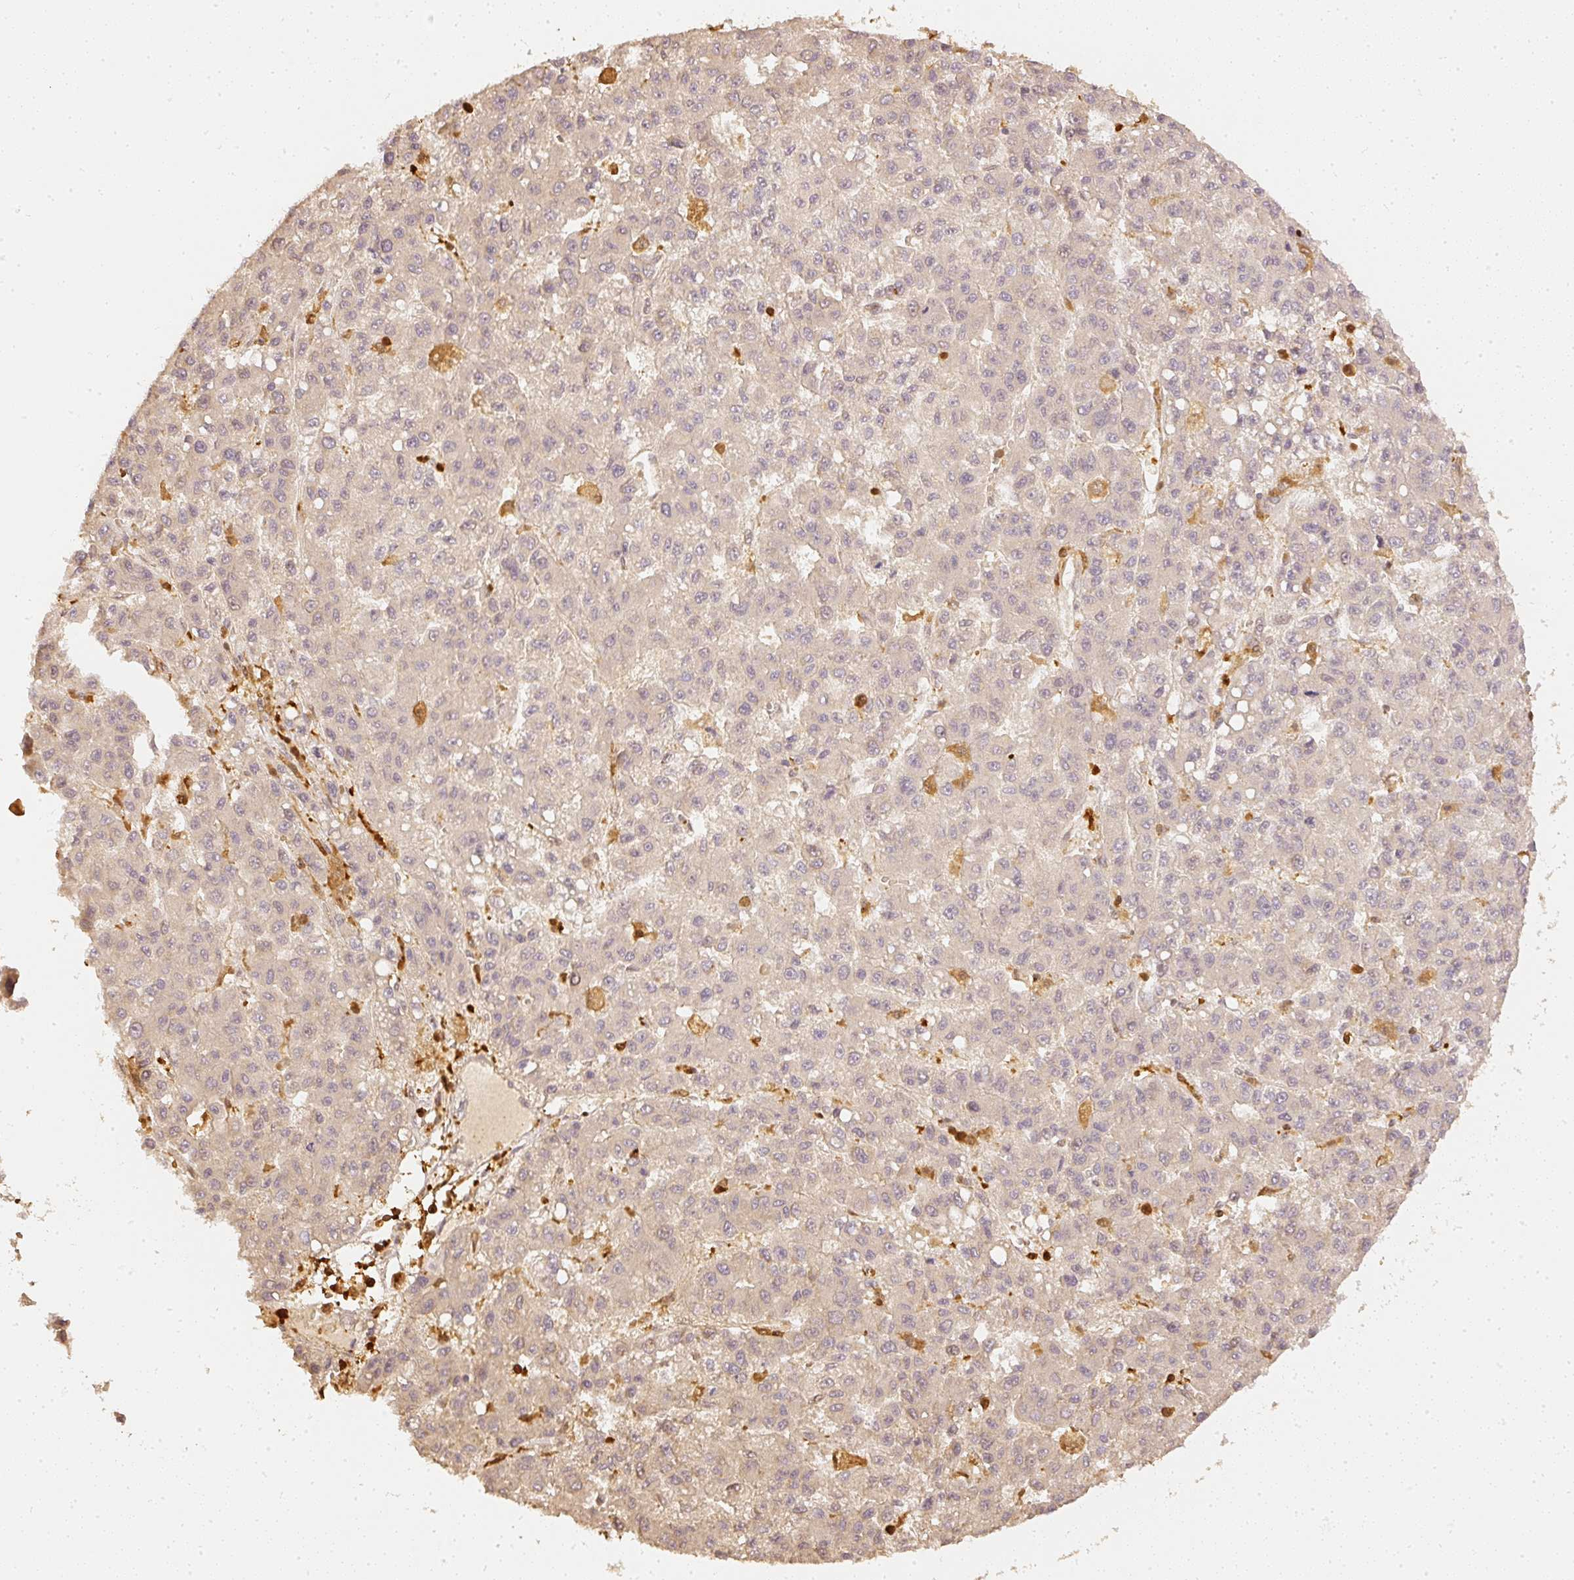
{"staining": {"intensity": "weak", "quantity": "<25%", "location": "cytoplasmic/membranous"}, "tissue": "liver cancer", "cell_type": "Tumor cells", "image_type": "cancer", "snomed": [{"axis": "morphology", "description": "Carcinoma, Hepatocellular, NOS"}, {"axis": "topography", "description": "Liver"}], "caption": "Immunohistochemical staining of human liver hepatocellular carcinoma reveals no significant staining in tumor cells. (DAB (3,3'-diaminobenzidine) immunohistochemistry (IHC) with hematoxylin counter stain).", "gene": "PFN1", "patient": {"sex": "male", "age": 70}}